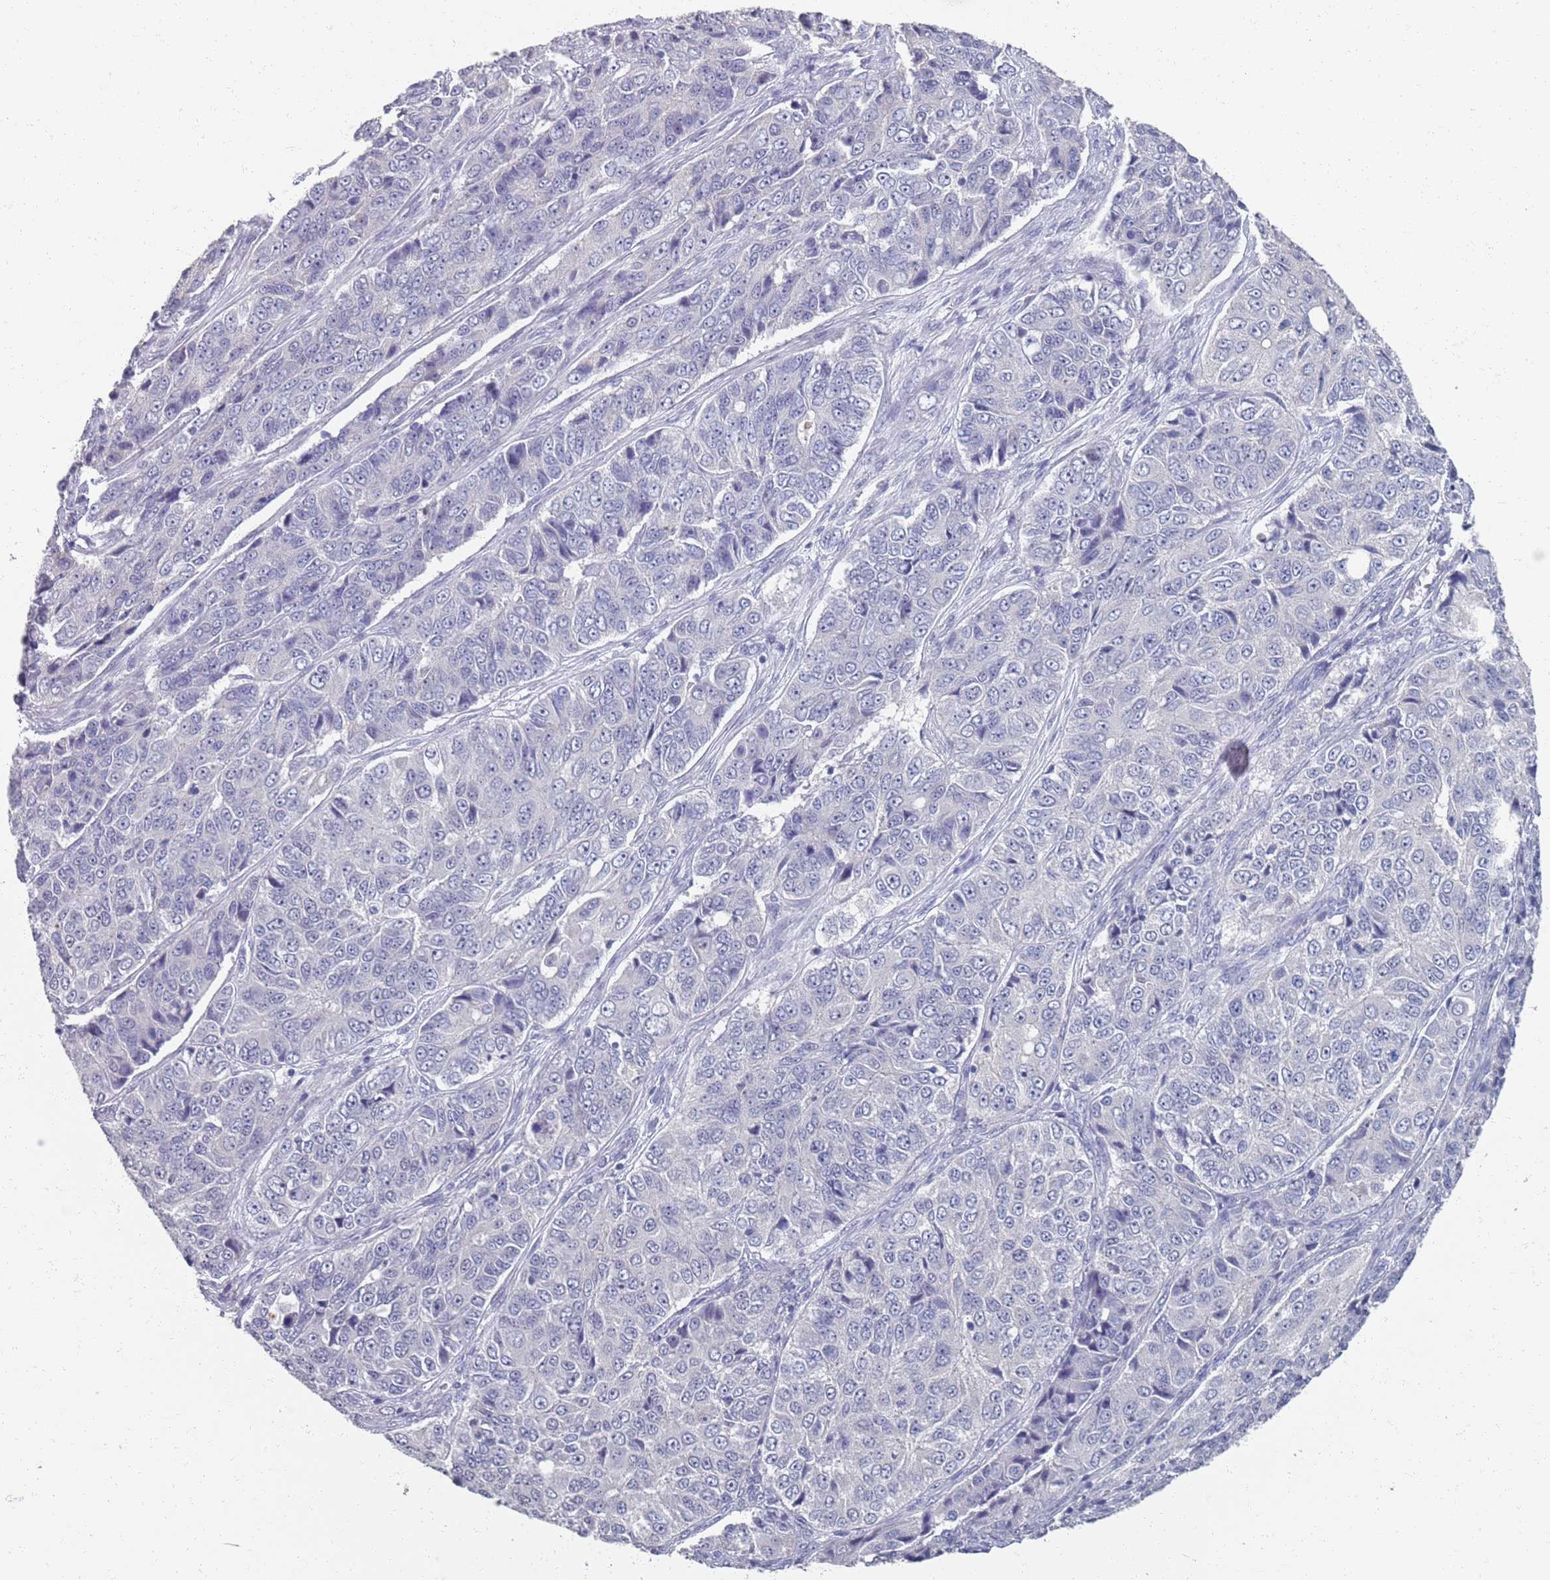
{"staining": {"intensity": "negative", "quantity": "none", "location": "none"}, "tissue": "ovarian cancer", "cell_type": "Tumor cells", "image_type": "cancer", "snomed": [{"axis": "morphology", "description": "Carcinoma, endometroid"}, {"axis": "topography", "description": "Ovary"}], "caption": "Immunohistochemistry photomicrograph of human endometroid carcinoma (ovarian) stained for a protein (brown), which reveals no expression in tumor cells.", "gene": "SAMD1", "patient": {"sex": "female", "age": 51}}